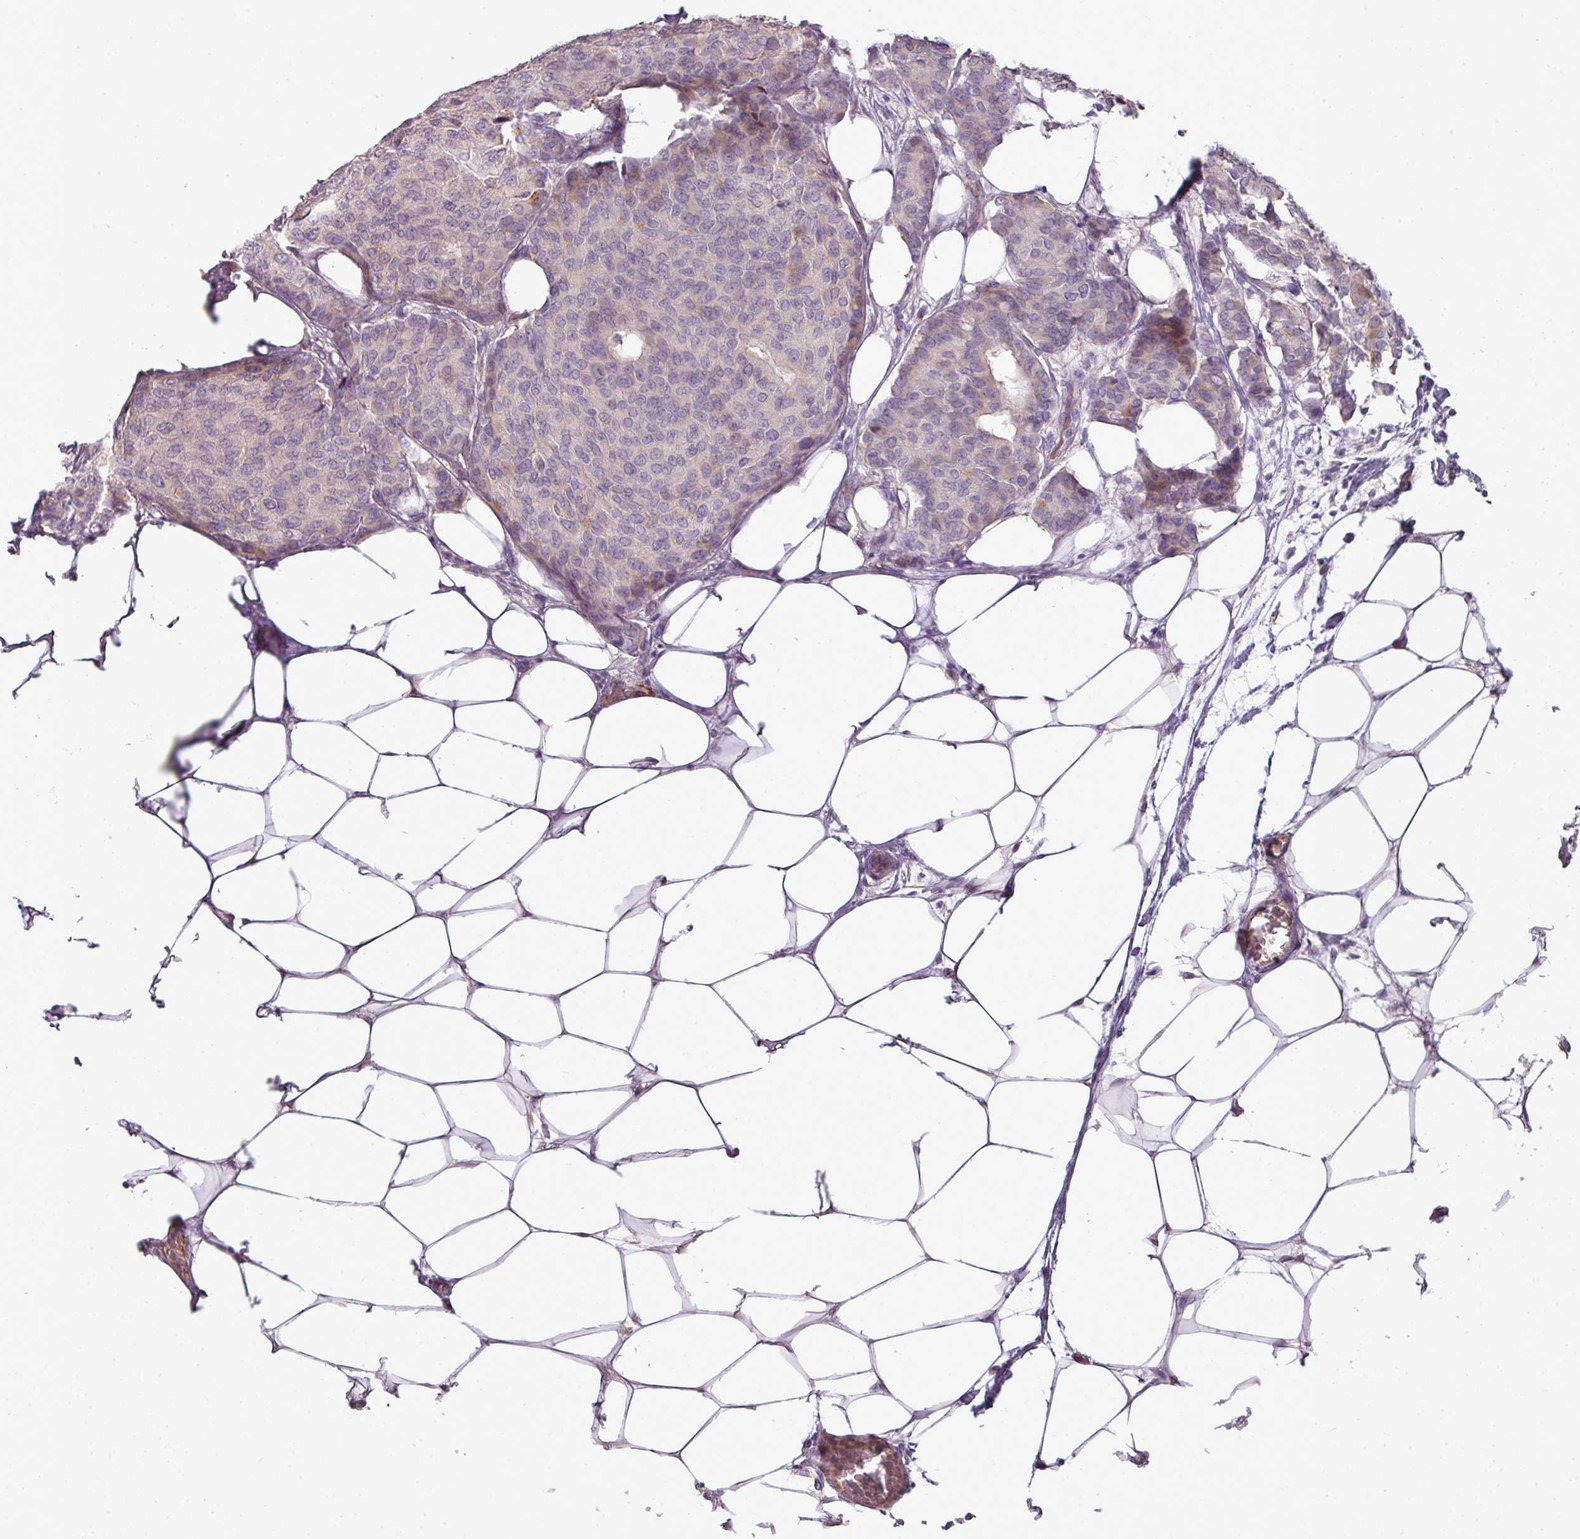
{"staining": {"intensity": "negative", "quantity": "none", "location": "none"}, "tissue": "breast cancer", "cell_type": "Tumor cells", "image_type": "cancer", "snomed": [{"axis": "morphology", "description": "Duct carcinoma"}, {"axis": "topography", "description": "Breast"}], "caption": "An image of human breast cancer (intraductal carcinoma) is negative for staining in tumor cells.", "gene": "BRINP2", "patient": {"sex": "female", "age": 75}}